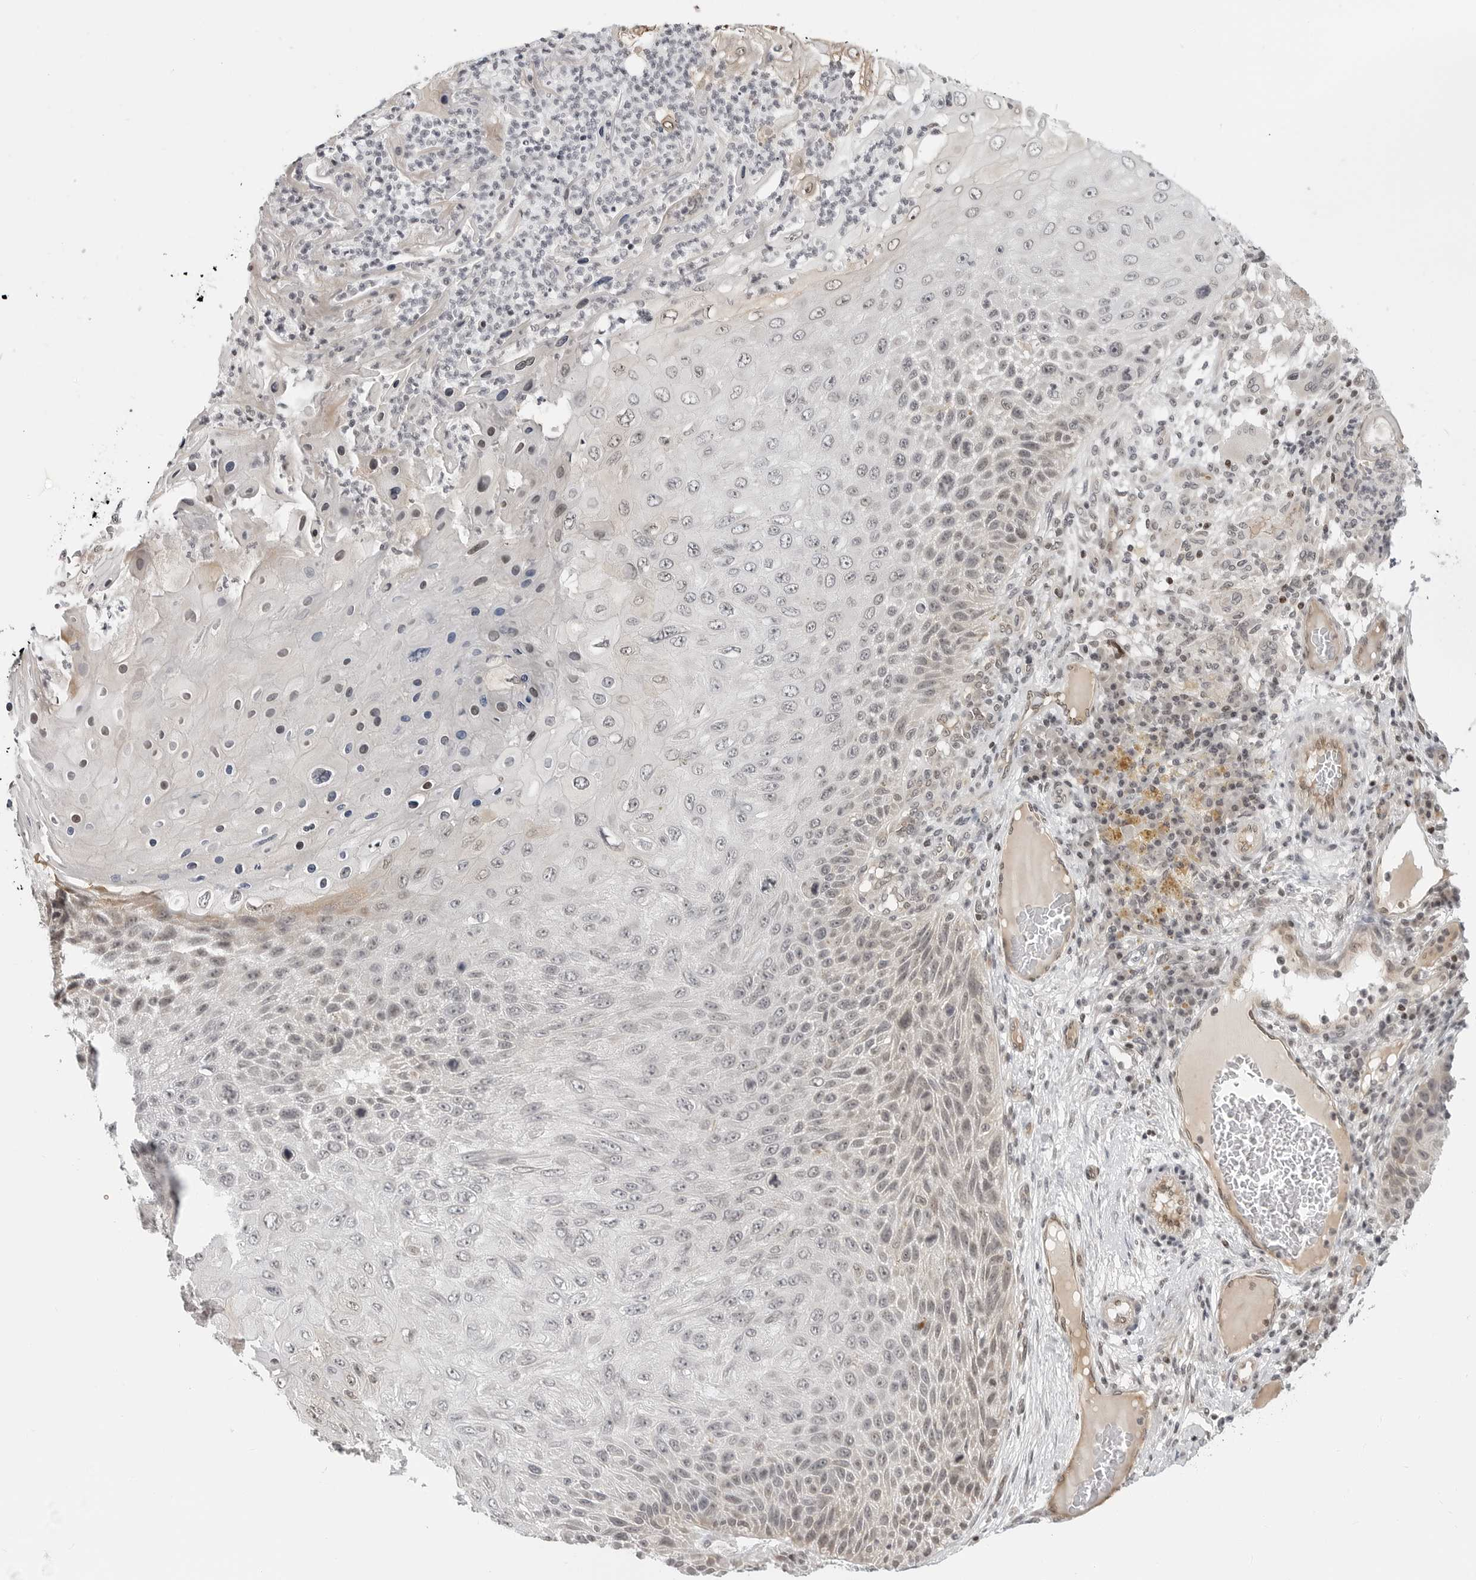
{"staining": {"intensity": "weak", "quantity": "<25%", "location": "nuclear"}, "tissue": "skin cancer", "cell_type": "Tumor cells", "image_type": "cancer", "snomed": [{"axis": "morphology", "description": "Squamous cell carcinoma, NOS"}, {"axis": "topography", "description": "Skin"}], "caption": "Squamous cell carcinoma (skin) was stained to show a protein in brown. There is no significant expression in tumor cells.", "gene": "C8orf33", "patient": {"sex": "female", "age": 88}}